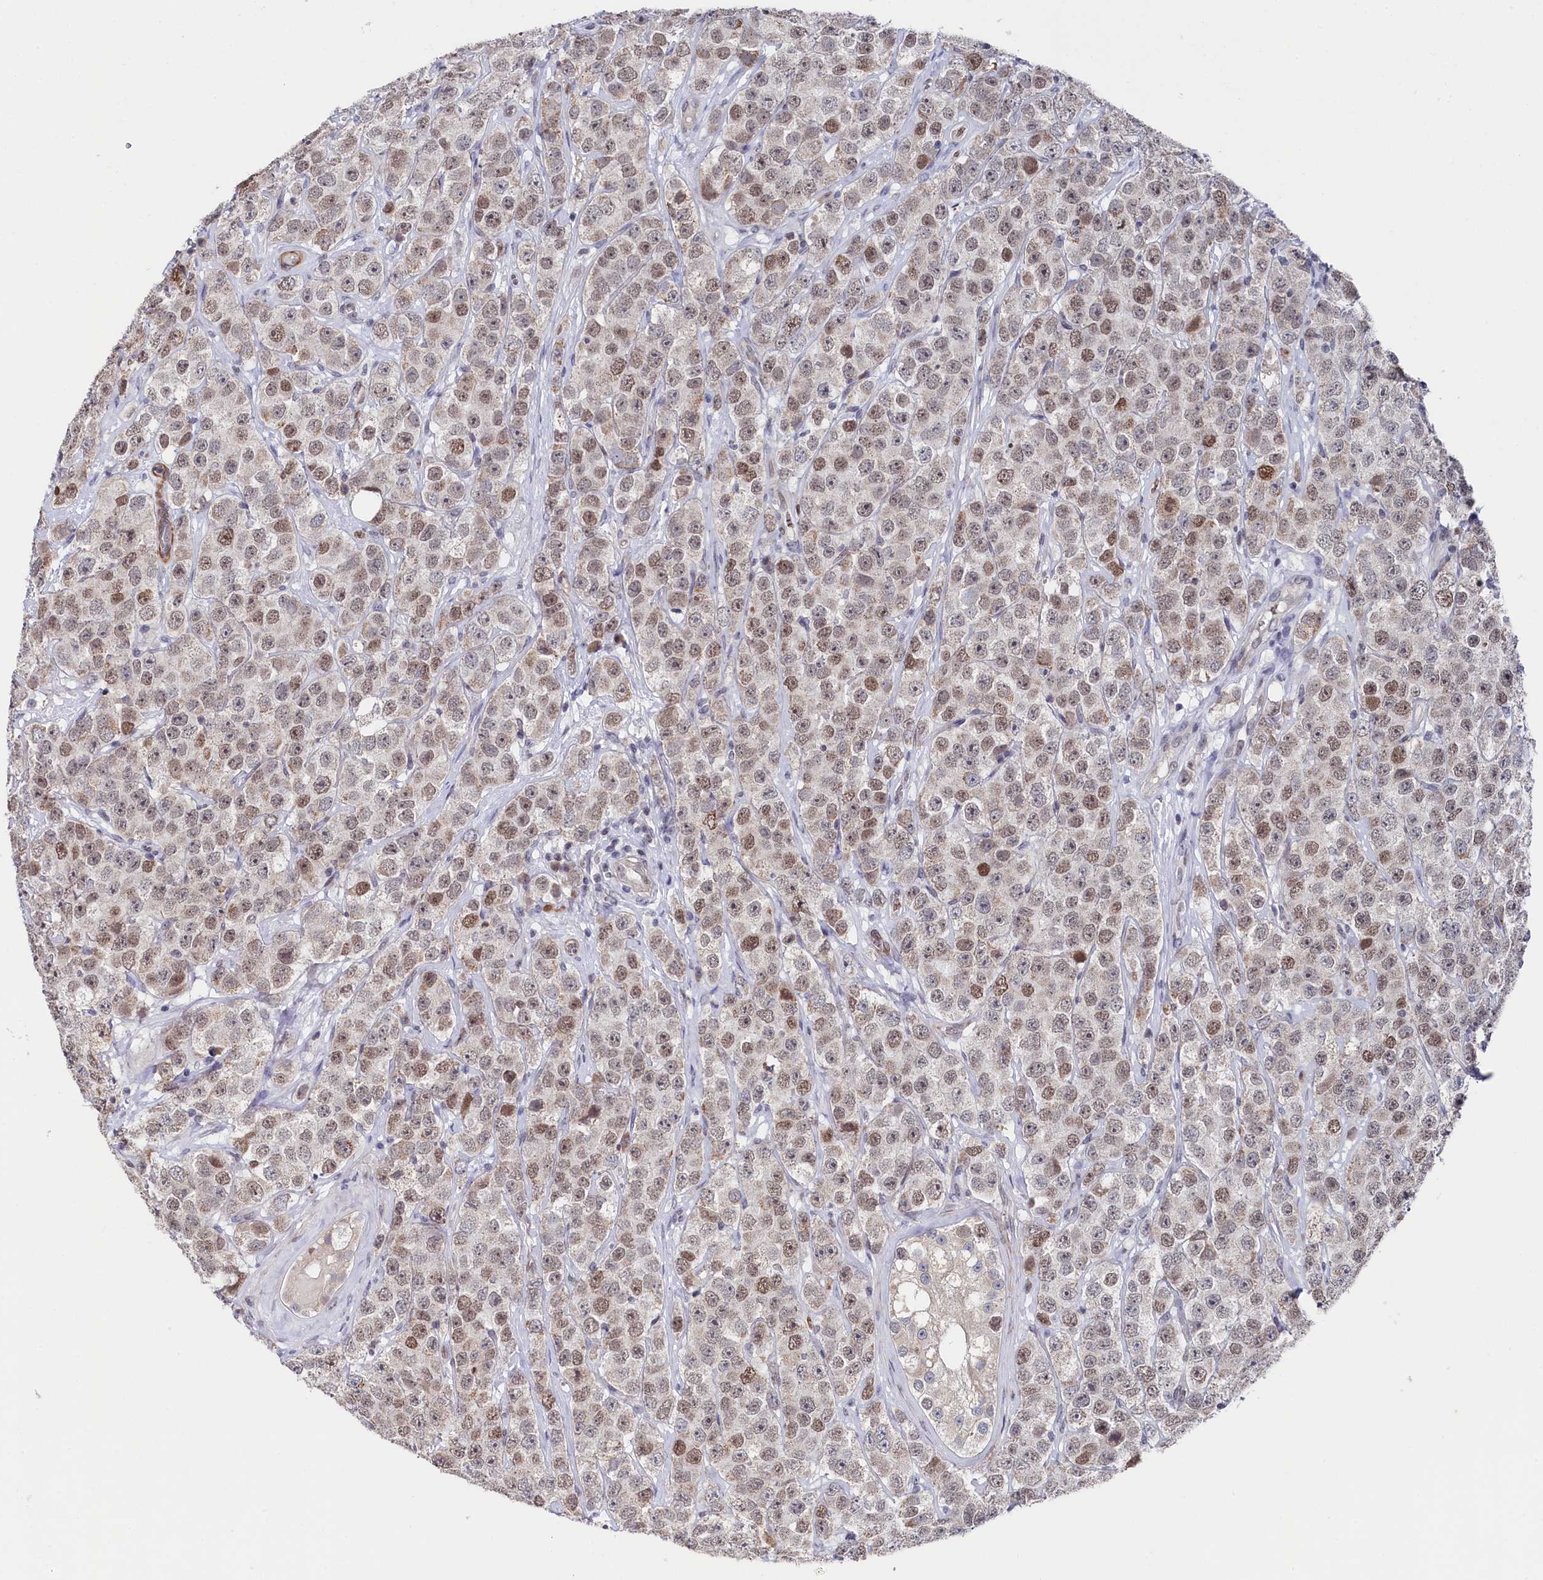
{"staining": {"intensity": "moderate", "quantity": "25%-75%", "location": "nuclear"}, "tissue": "testis cancer", "cell_type": "Tumor cells", "image_type": "cancer", "snomed": [{"axis": "morphology", "description": "Seminoma, NOS"}, {"axis": "topography", "description": "Testis"}], "caption": "The immunohistochemical stain labels moderate nuclear staining in tumor cells of testis seminoma tissue. (DAB (3,3'-diaminobenzidine) IHC with brightfield microscopy, high magnification).", "gene": "TIGD4", "patient": {"sex": "male", "age": 28}}